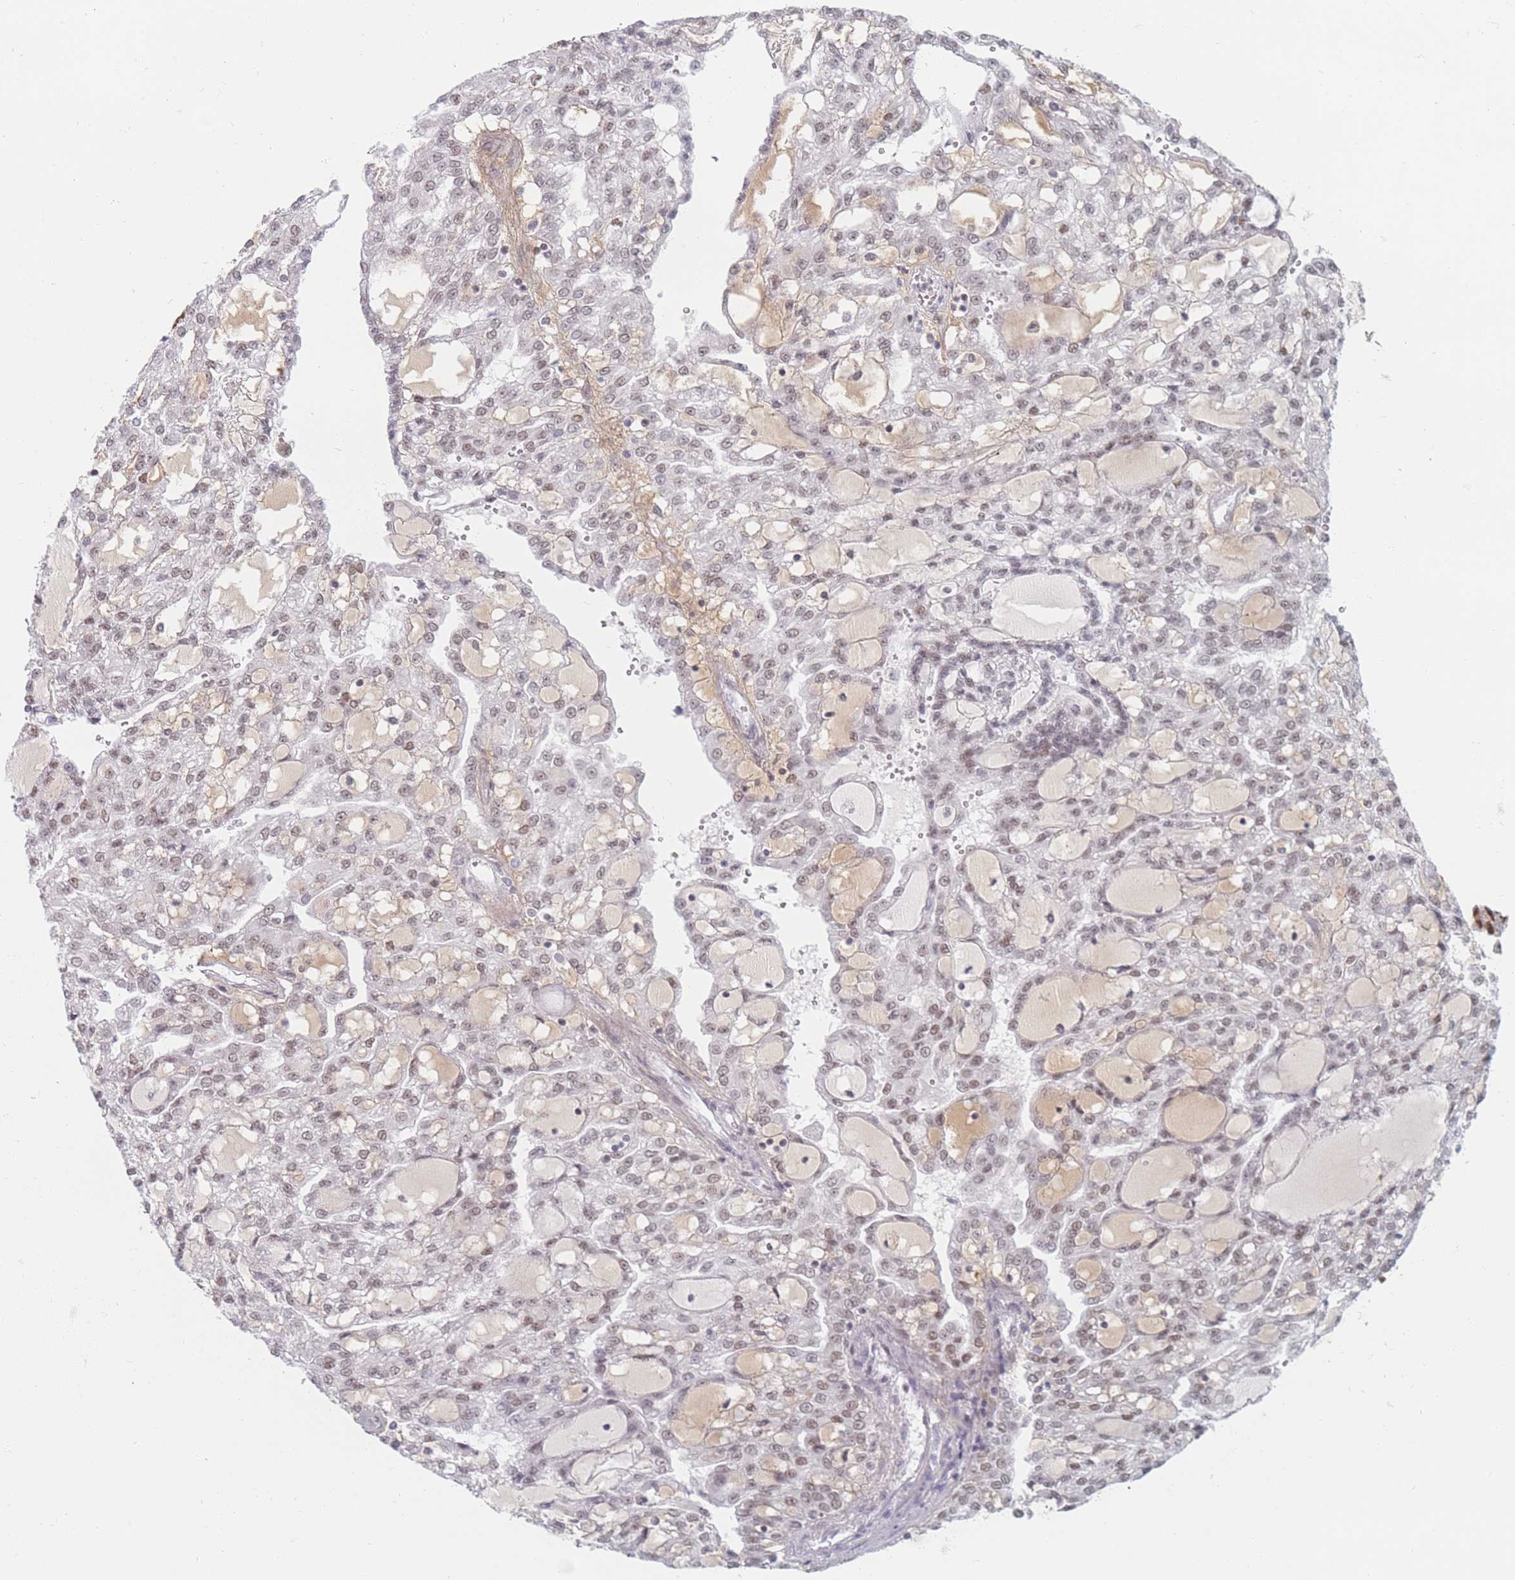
{"staining": {"intensity": "weak", "quantity": "25%-75%", "location": "nuclear"}, "tissue": "renal cancer", "cell_type": "Tumor cells", "image_type": "cancer", "snomed": [{"axis": "morphology", "description": "Adenocarcinoma, NOS"}, {"axis": "topography", "description": "Kidney"}], "caption": "Protein expression analysis of human renal cancer (adenocarcinoma) reveals weak nuclear expression in about 25%-75% of tumor cells. The staining is performed using DAB brown chromogen to label protein expression. The nuclei are counter-stained blue using hematoxylin.", "gene": "SAFB2", "patient": {"sex": "male", "age": 63}}